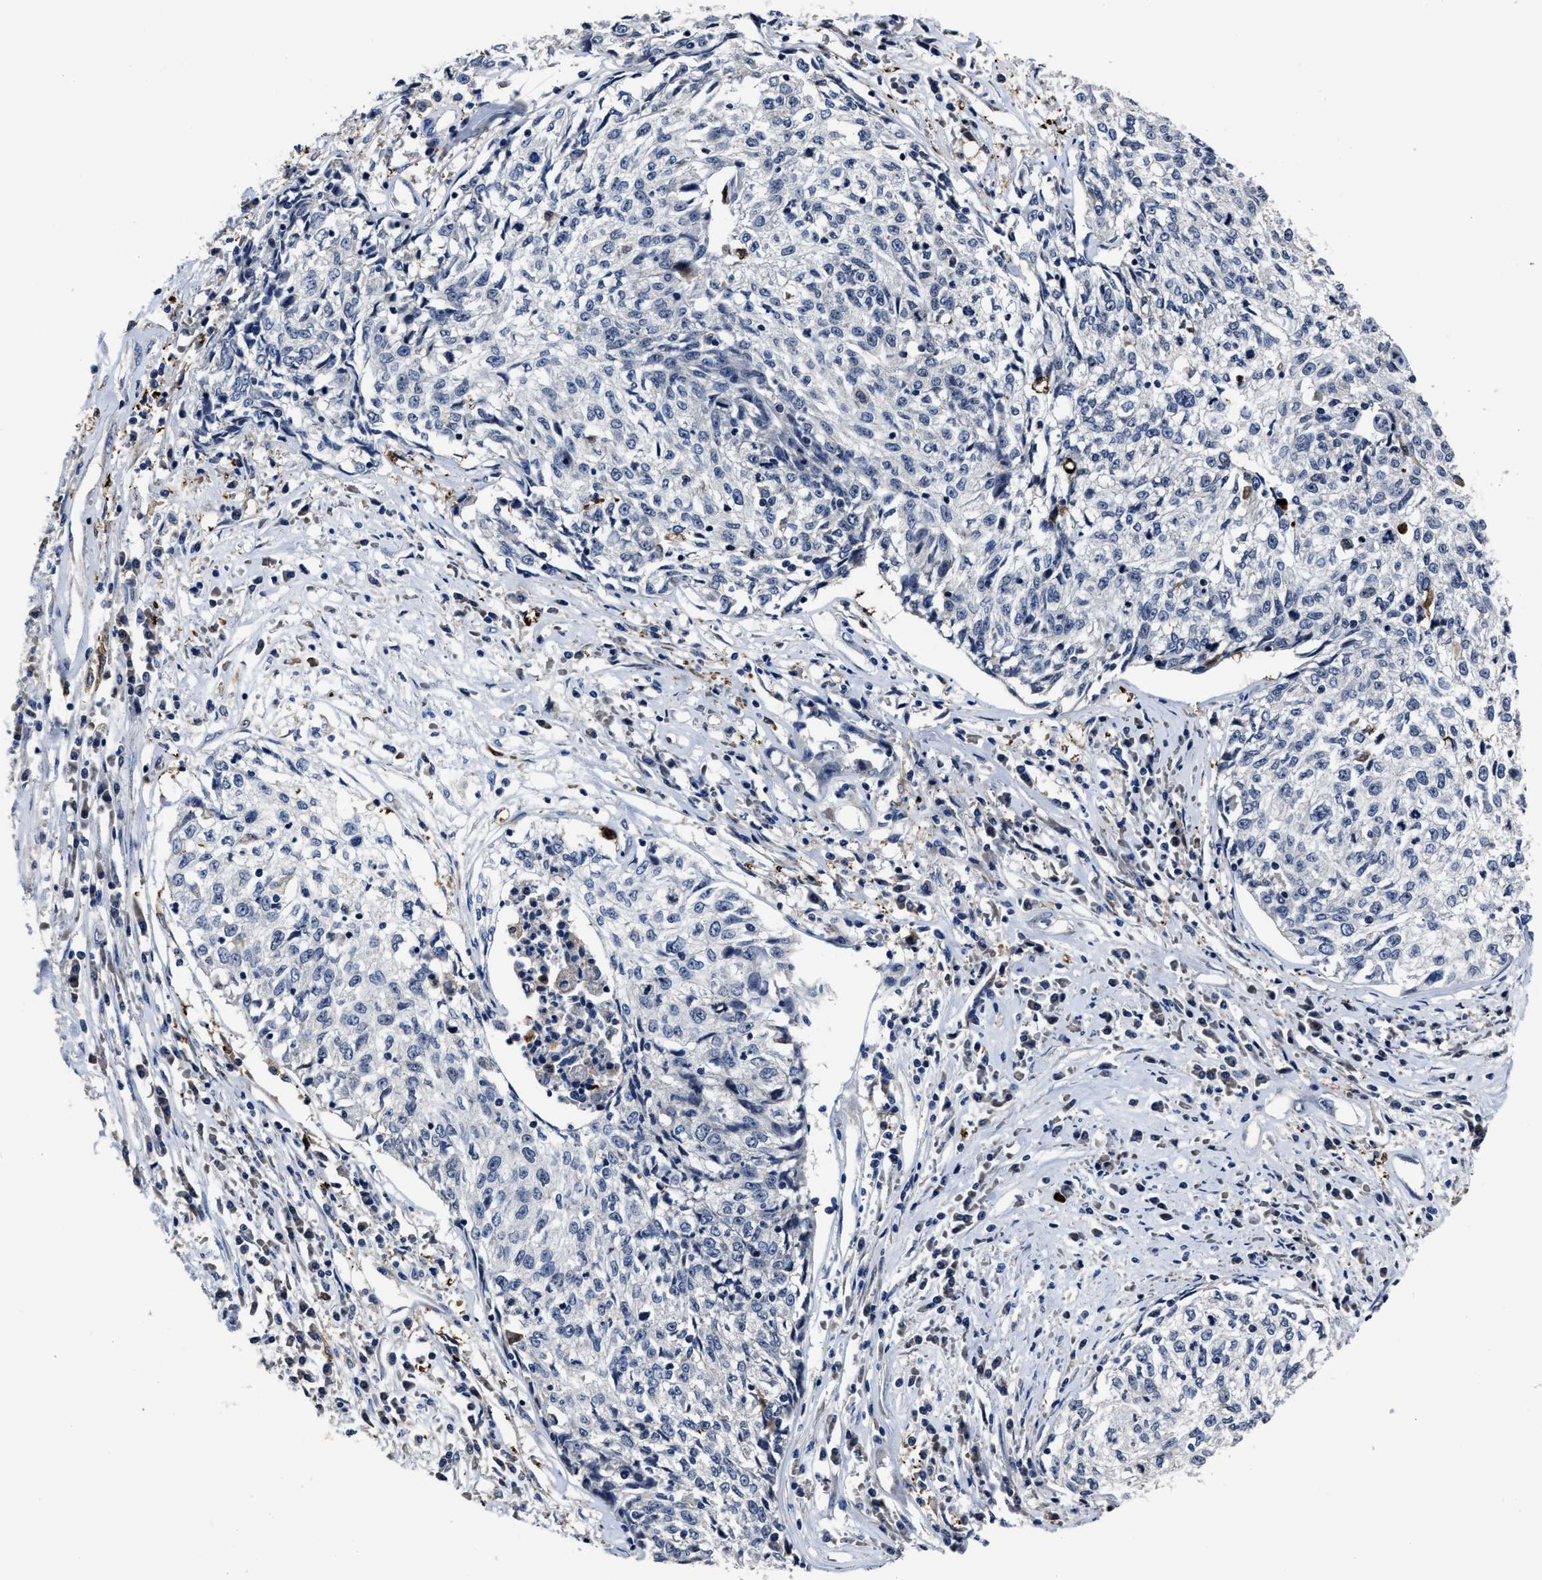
{"staining": {"intensity": "negative", "quantity": "none", "location": "none"}, "tissue": "cervical cancer", "cell_type": "Tumor cells", "image_type": "cancer", "snomed": [{"axis": "morphology", "description": "Squamous cell carcinoma, NOS"}, {"axis": "topography", "description": "Cervix"}], "caption": "This is an immunohistochemistry image of human squamous cell carcinoma (cervical). There is no positivity in tumor cells.", "gene": "RSBN1L", "patient": {"sex": "female", "age": 57}}